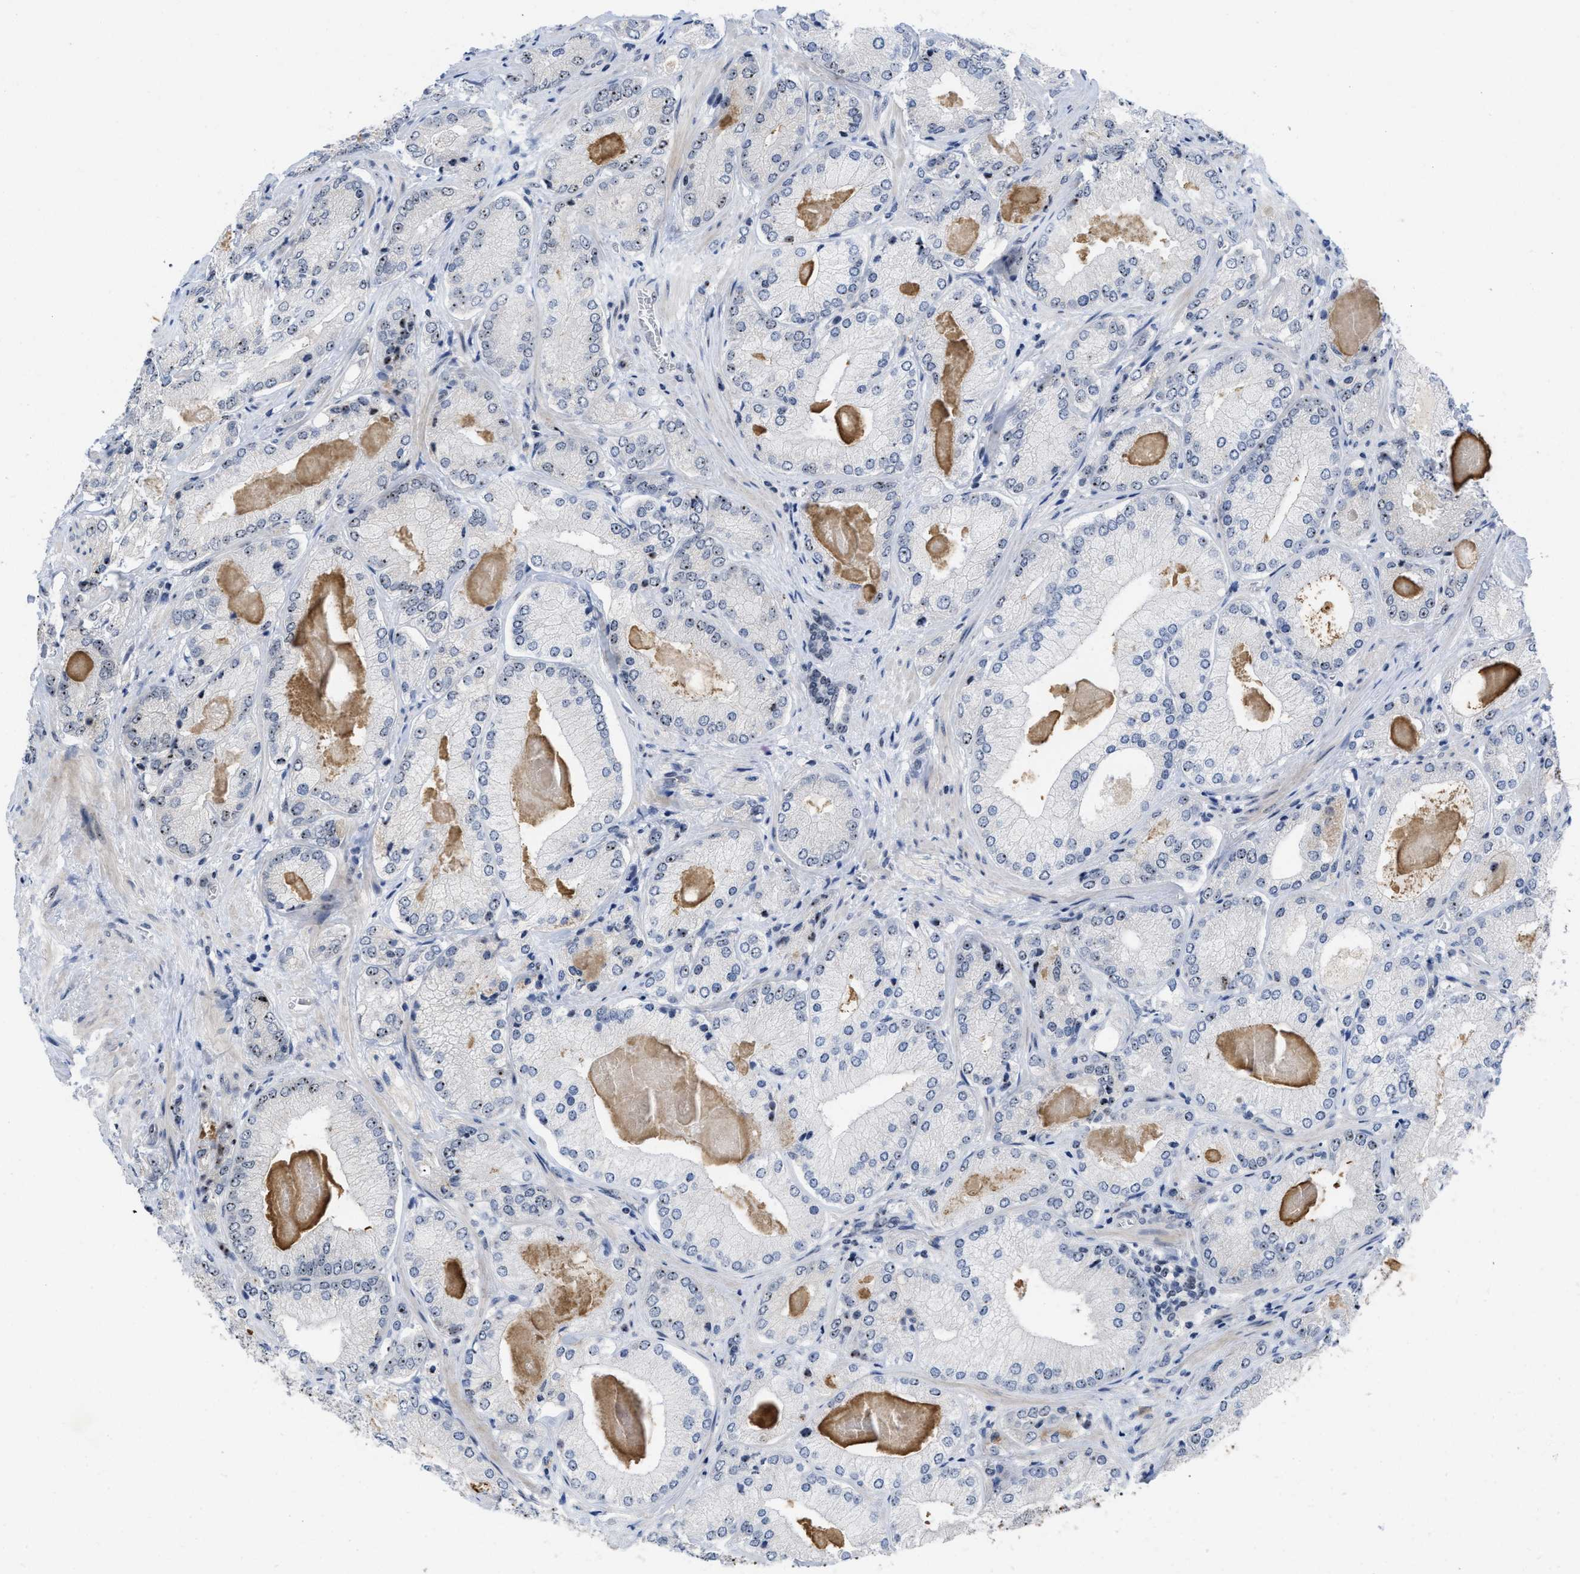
{"staining": {"intensity": "moderate", "quantity": "25%-75%", "location": "nuclear"}, "tissue": "prostate cancer", "cell_type": "Tumor cells", "image_type": "cancer", "snomed": [{"axis": "morphology", "description": "Adenocarcinoma, Low grade"}, {"axis": "topography", "description": "Prostate"}], "caption": "Immunohistochemistry (IHC) photomicrograph of prostate cancer (adenocarcinoma (low-grade)) stained for a protein (brown), which demonstrates medium levels of moderate nuclear positivity in about 25%-75% of tumor cells.", "gene": "NOP58", "patient": {"sex": "male", "age": 65}}